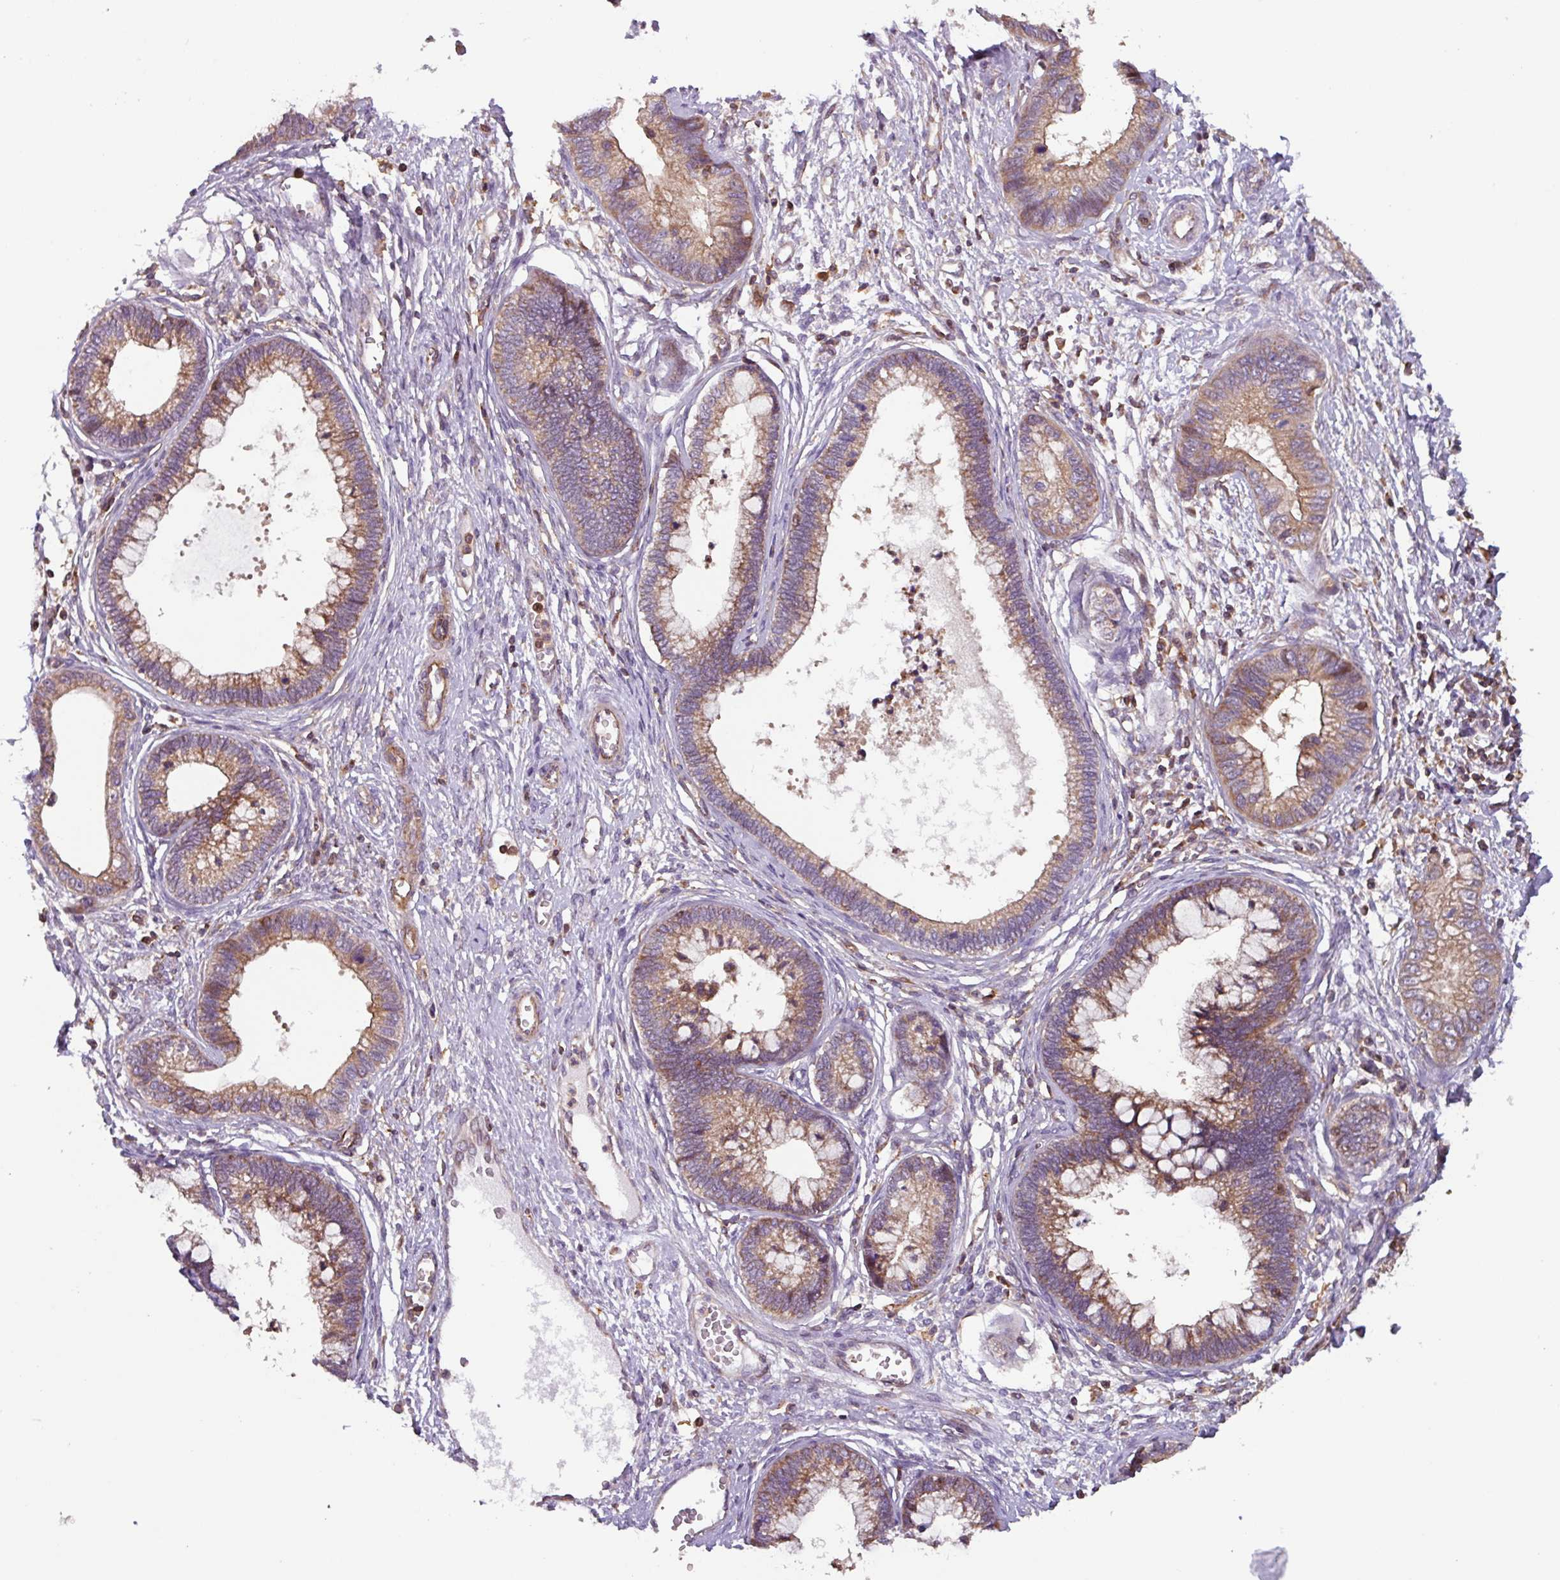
{"staining": {"intensity": "moderate", "quantity": ">75%", "location": "cytoplasmic/membranous"}, "tissue": "cervical cancer", "cell_type": "Tumor cells", "image_type": "cancer", "snomed": [{"axis": "morphology", "description": "Adenocarcinoma, NOS"}, {"axis": "topography", "description": "Cervix"}], "caption": "Adenocarcinoma (cervical) was stained to show a protein in brown. There is medium levels of moderate cytoplasmic/membranous staining in about >75% of tumor cells. The protein of interest is shown in brown color, while the nuclei are stained blue.", "gene": "PLEKHD1", "patient": {"sex": "female", "age": 44}}